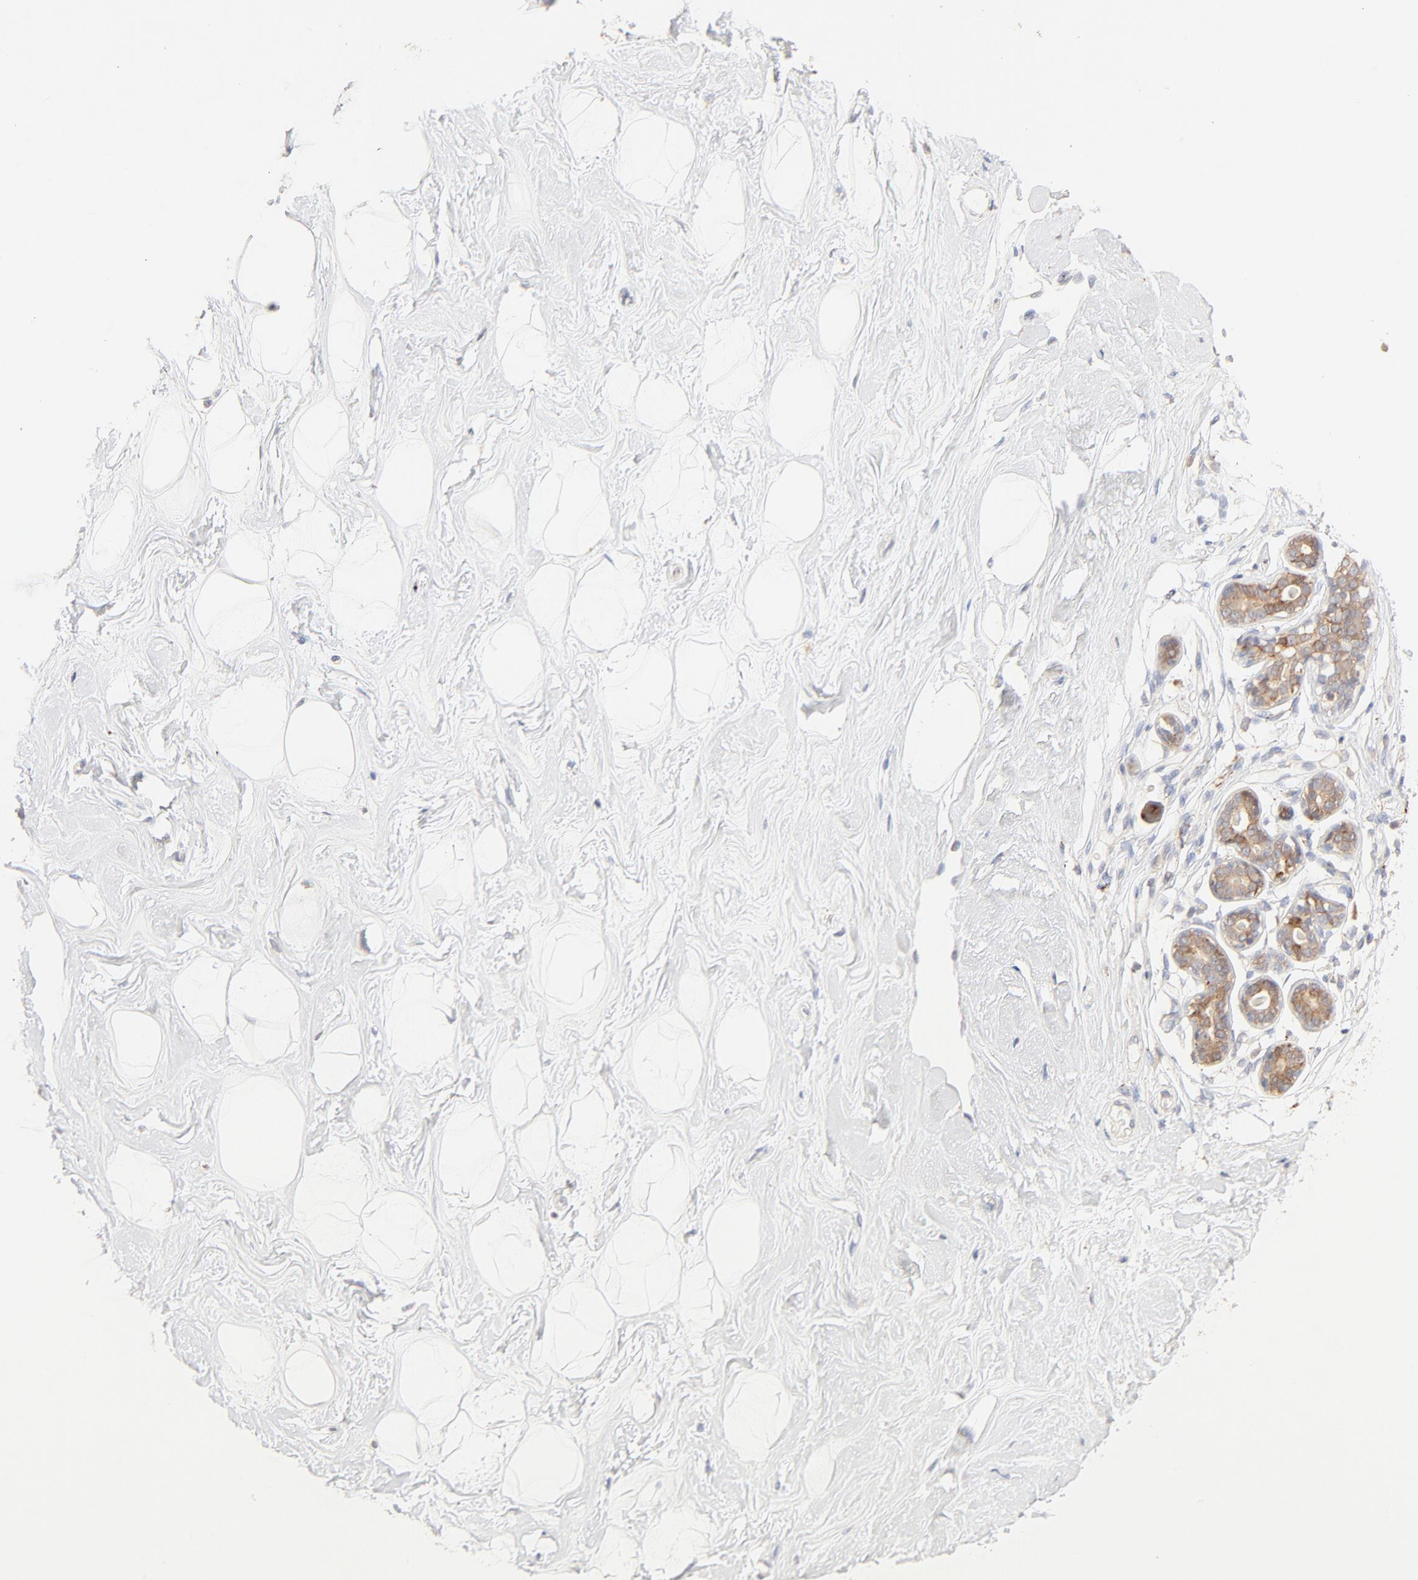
{"staining": {"intensity": "negative", "quantity": "none", "location": "none"}, "tissue": "breast", "cell_type": "Adipocytes", "image_type": "normal", "snomed": [{"axis": "morphology", "description": "Normal tissue, NOS"}, {"axis": "topography", "description": "Breast"}], "caption": "The micrograph reveals no significant expression in adipocytes of breast.", "gene": "PARP12", "patient": {"sex": "female", "age": 23}}